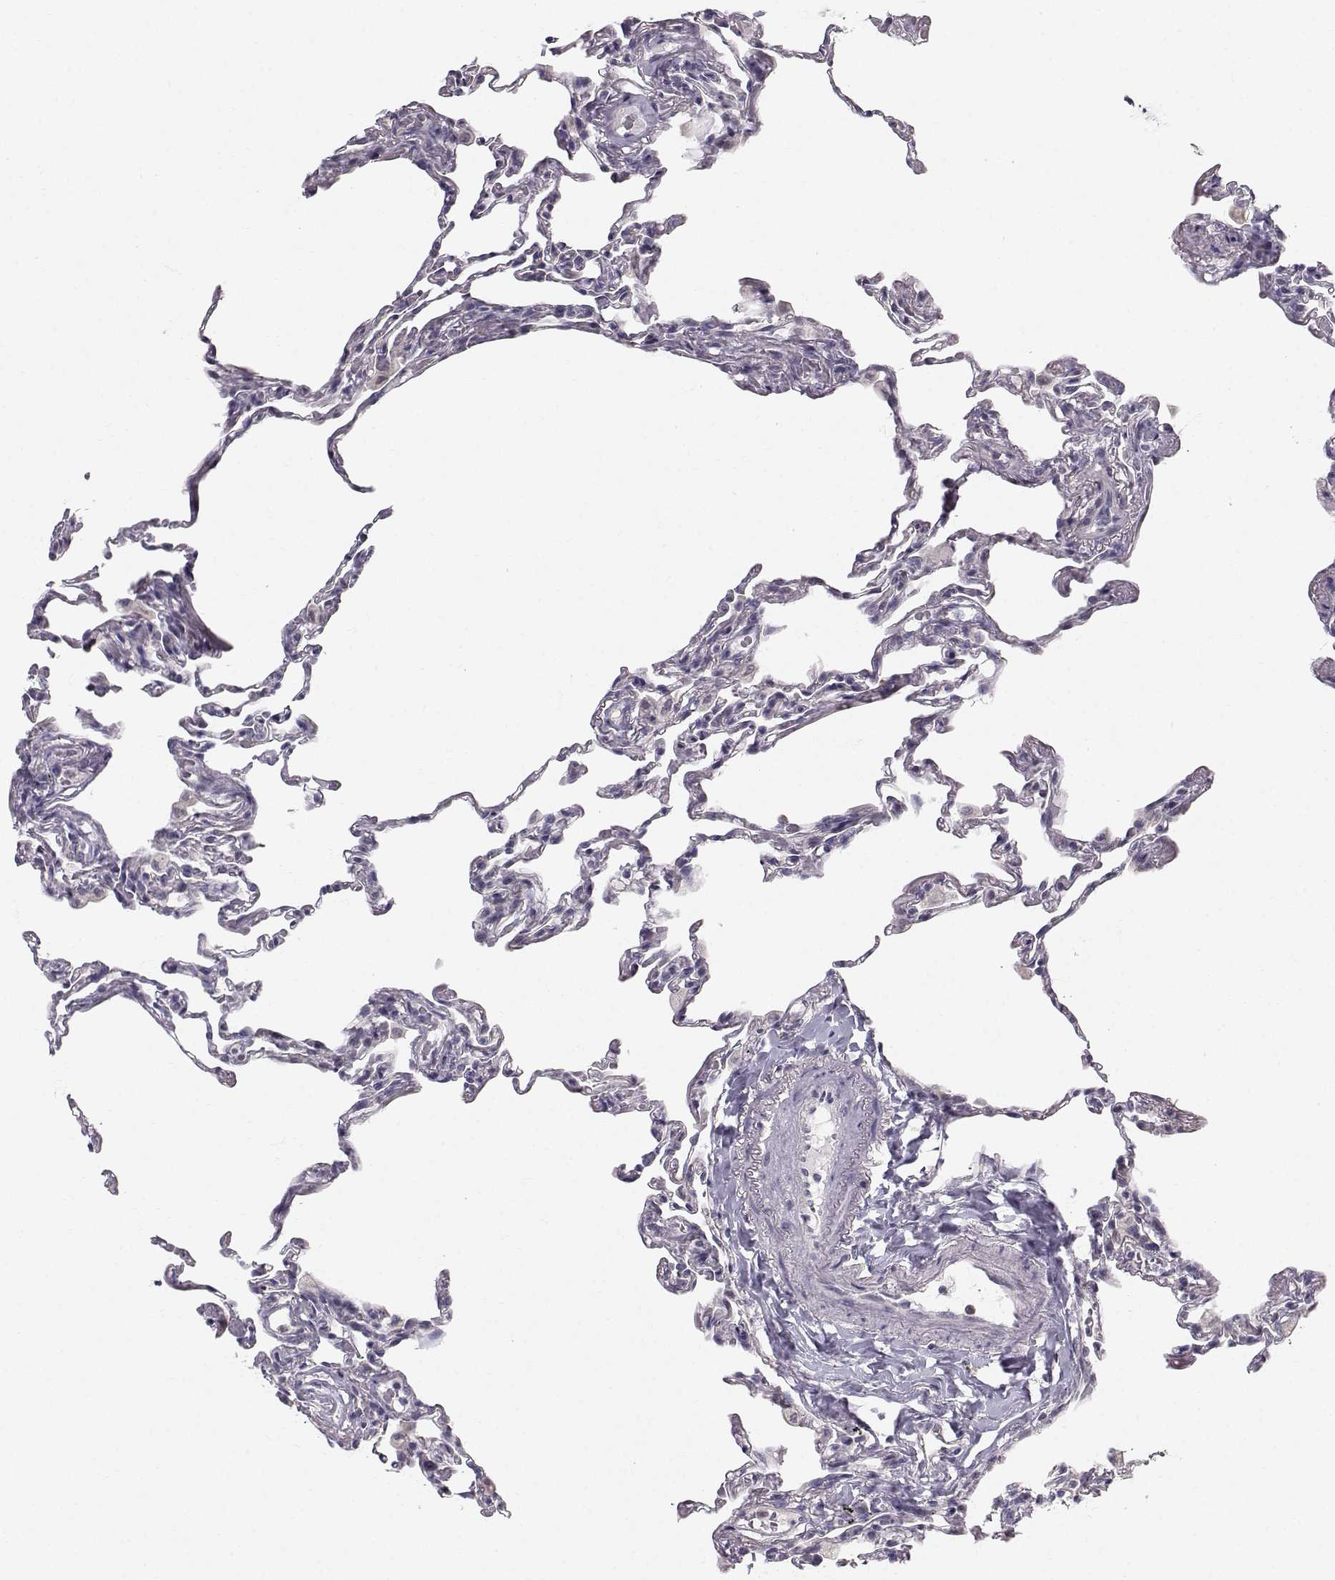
{"staining": {"intensity": "negative", "quantity": "none", "location": "none"}, "tissue": "lung", "cell_type": "Alveolar cells", "image_type": "normal", "snomed": [{"axis": "morphology", "description": "Normal tissue, NOS"}, {"axis": "topography", "description": "Lung"}], "caption": "This is an immunohistochemistry (IHC) image of normal human lung. There is no expression in alveolar cells.", "gene": "ZNF185", "patient": {"sex": "female", "age": 57}}